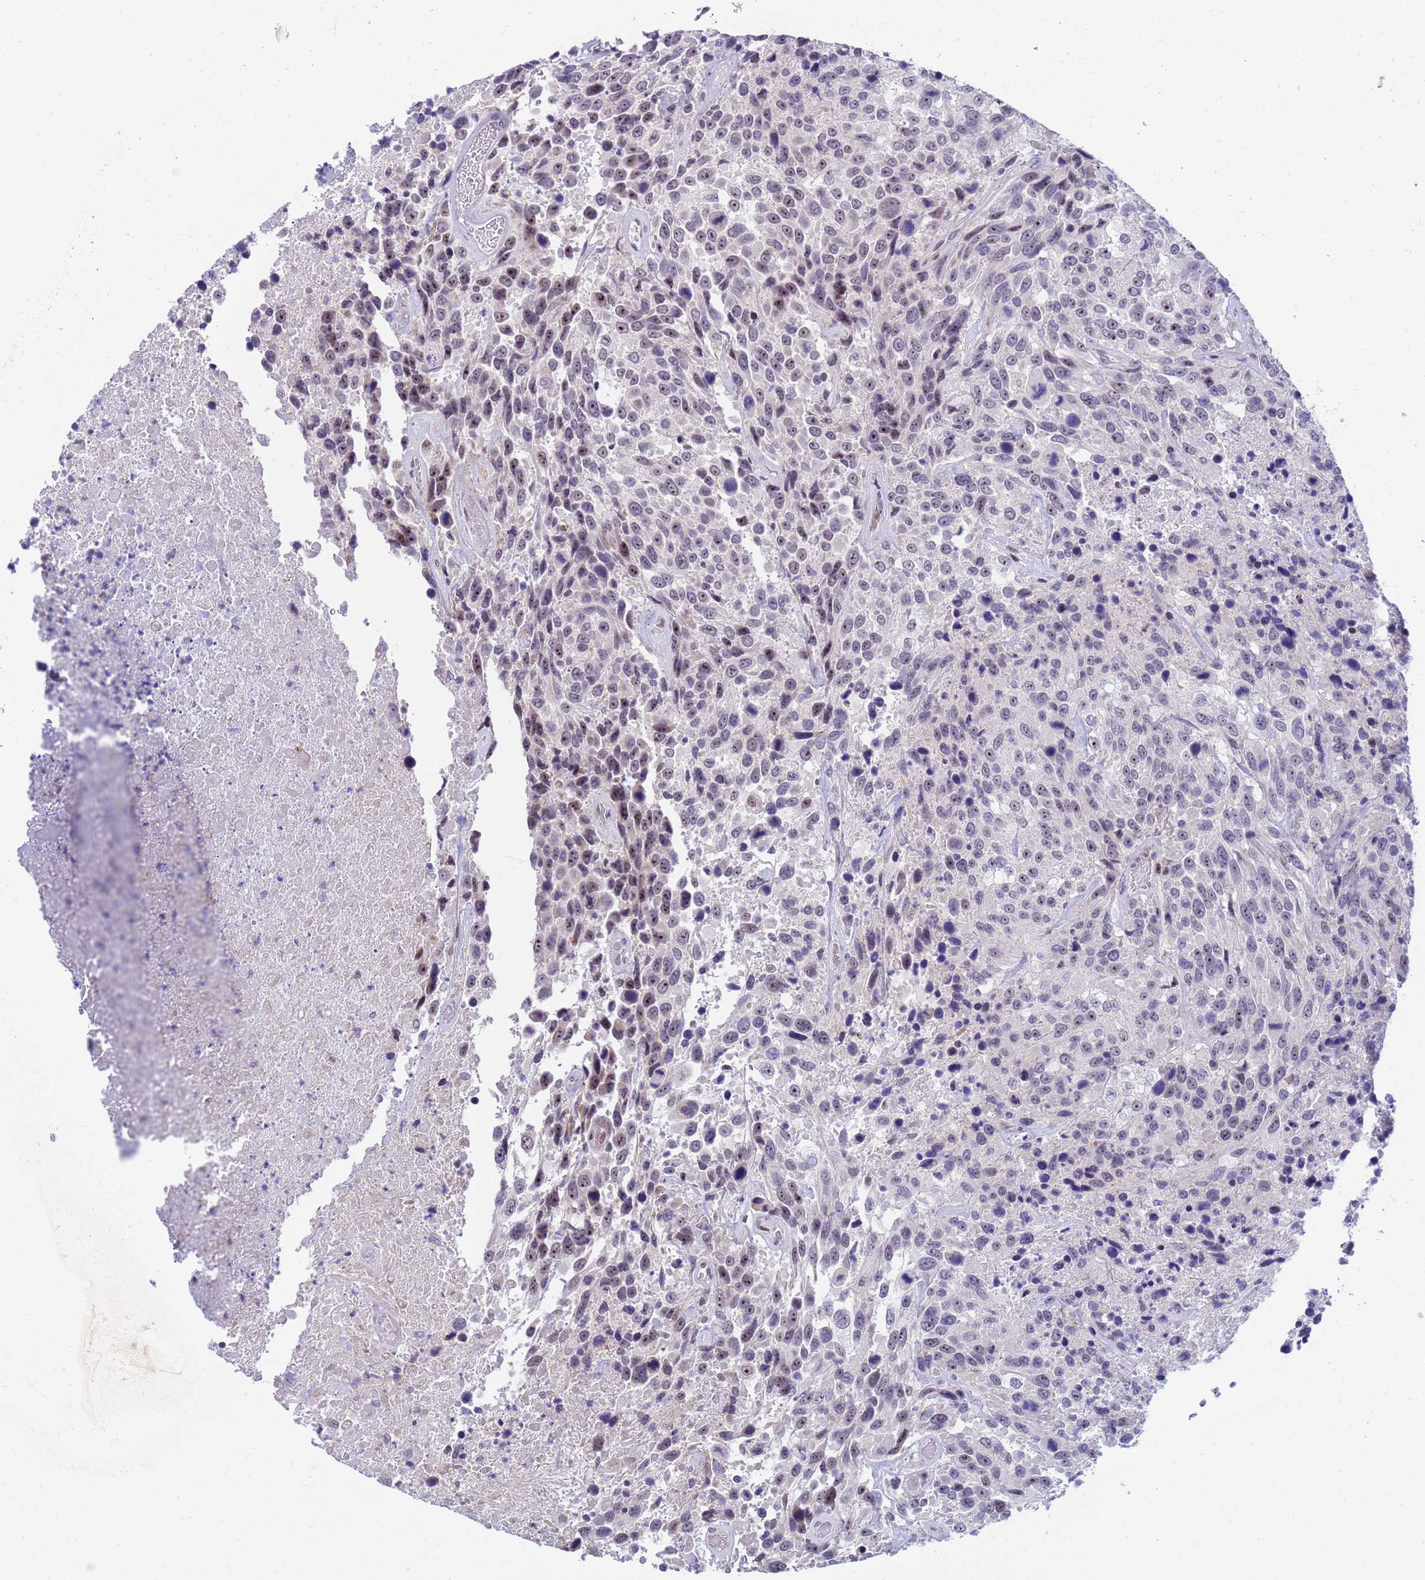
{"staining": {"intensity": "moderate", "quantity": "25%-75%", "location": "nuclear"}, "tissue": "urothelial cancer", "cell_type": "Tumor cells", "image_type": "cancer", "snomed": [{"axis": "morphology", "description": "Urothelial carcinoma, High grade"}, {"axis": "topography", "description": "Urinary bladder"}], "caption": "Urothelial cancer stained for a protein exhibits moderate nuclear positivity in tumor cells.", "gene": "LRATD1", "patient": {"sex": "female", "age": 70}}